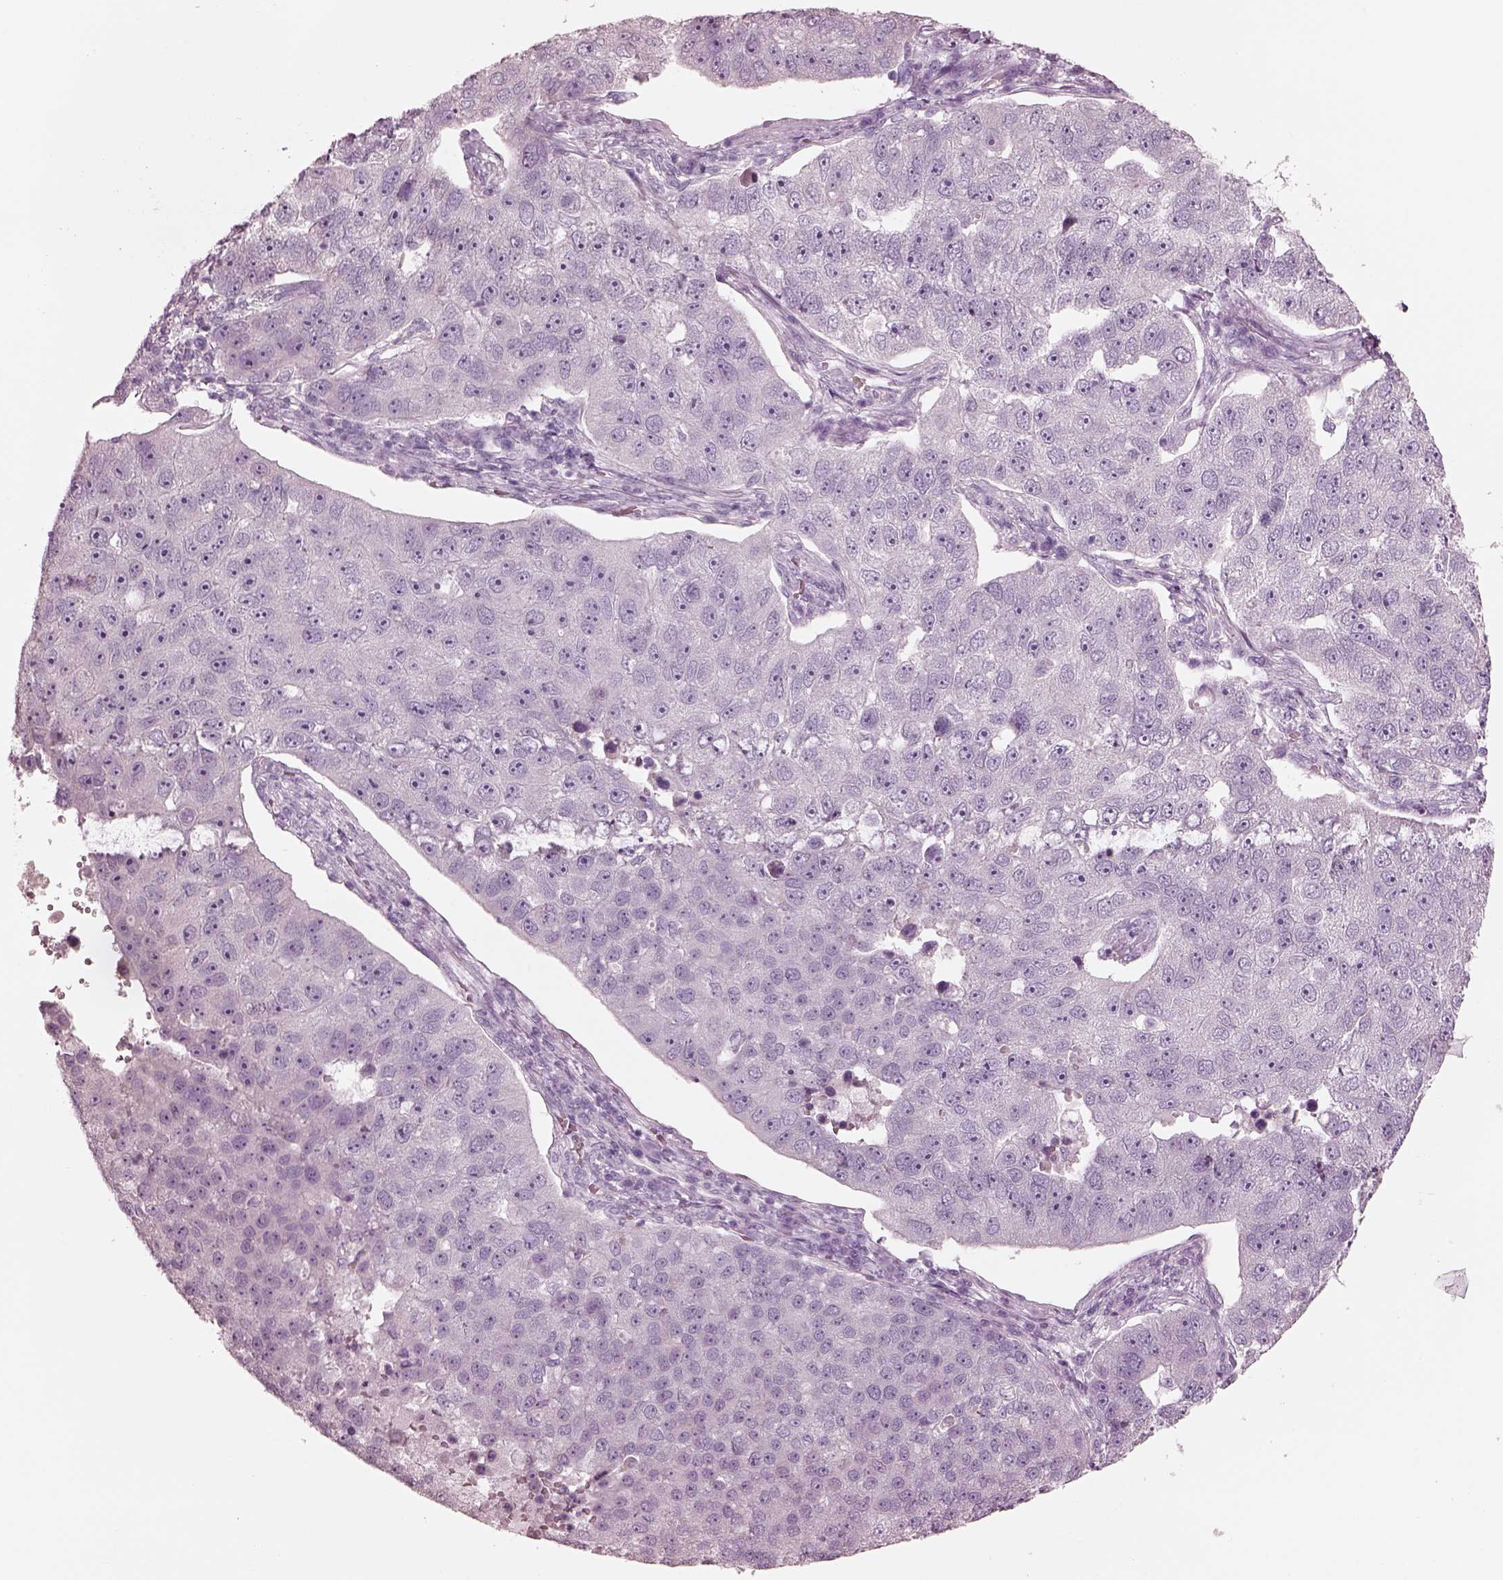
{"staining": {"intensity": "negative", "quantity": "none", "location": "none"}, "tissue": "pancreatic cancer", "cell_type": "Tumor cells", "image_type": "cancer", "snomed": [{"axis": "morphology", "description": "Adenocarcinoma, NOS"}, {"axis": "topography", "description": "Pancreas"}], "caption": "This is a histopathology image of immunohistochemistry staining of pancreatic cancer, which shows no positivity in tumor cells.", "gene": "KRTAP24-1", "patient": {"sex": "female", "age": 61}}